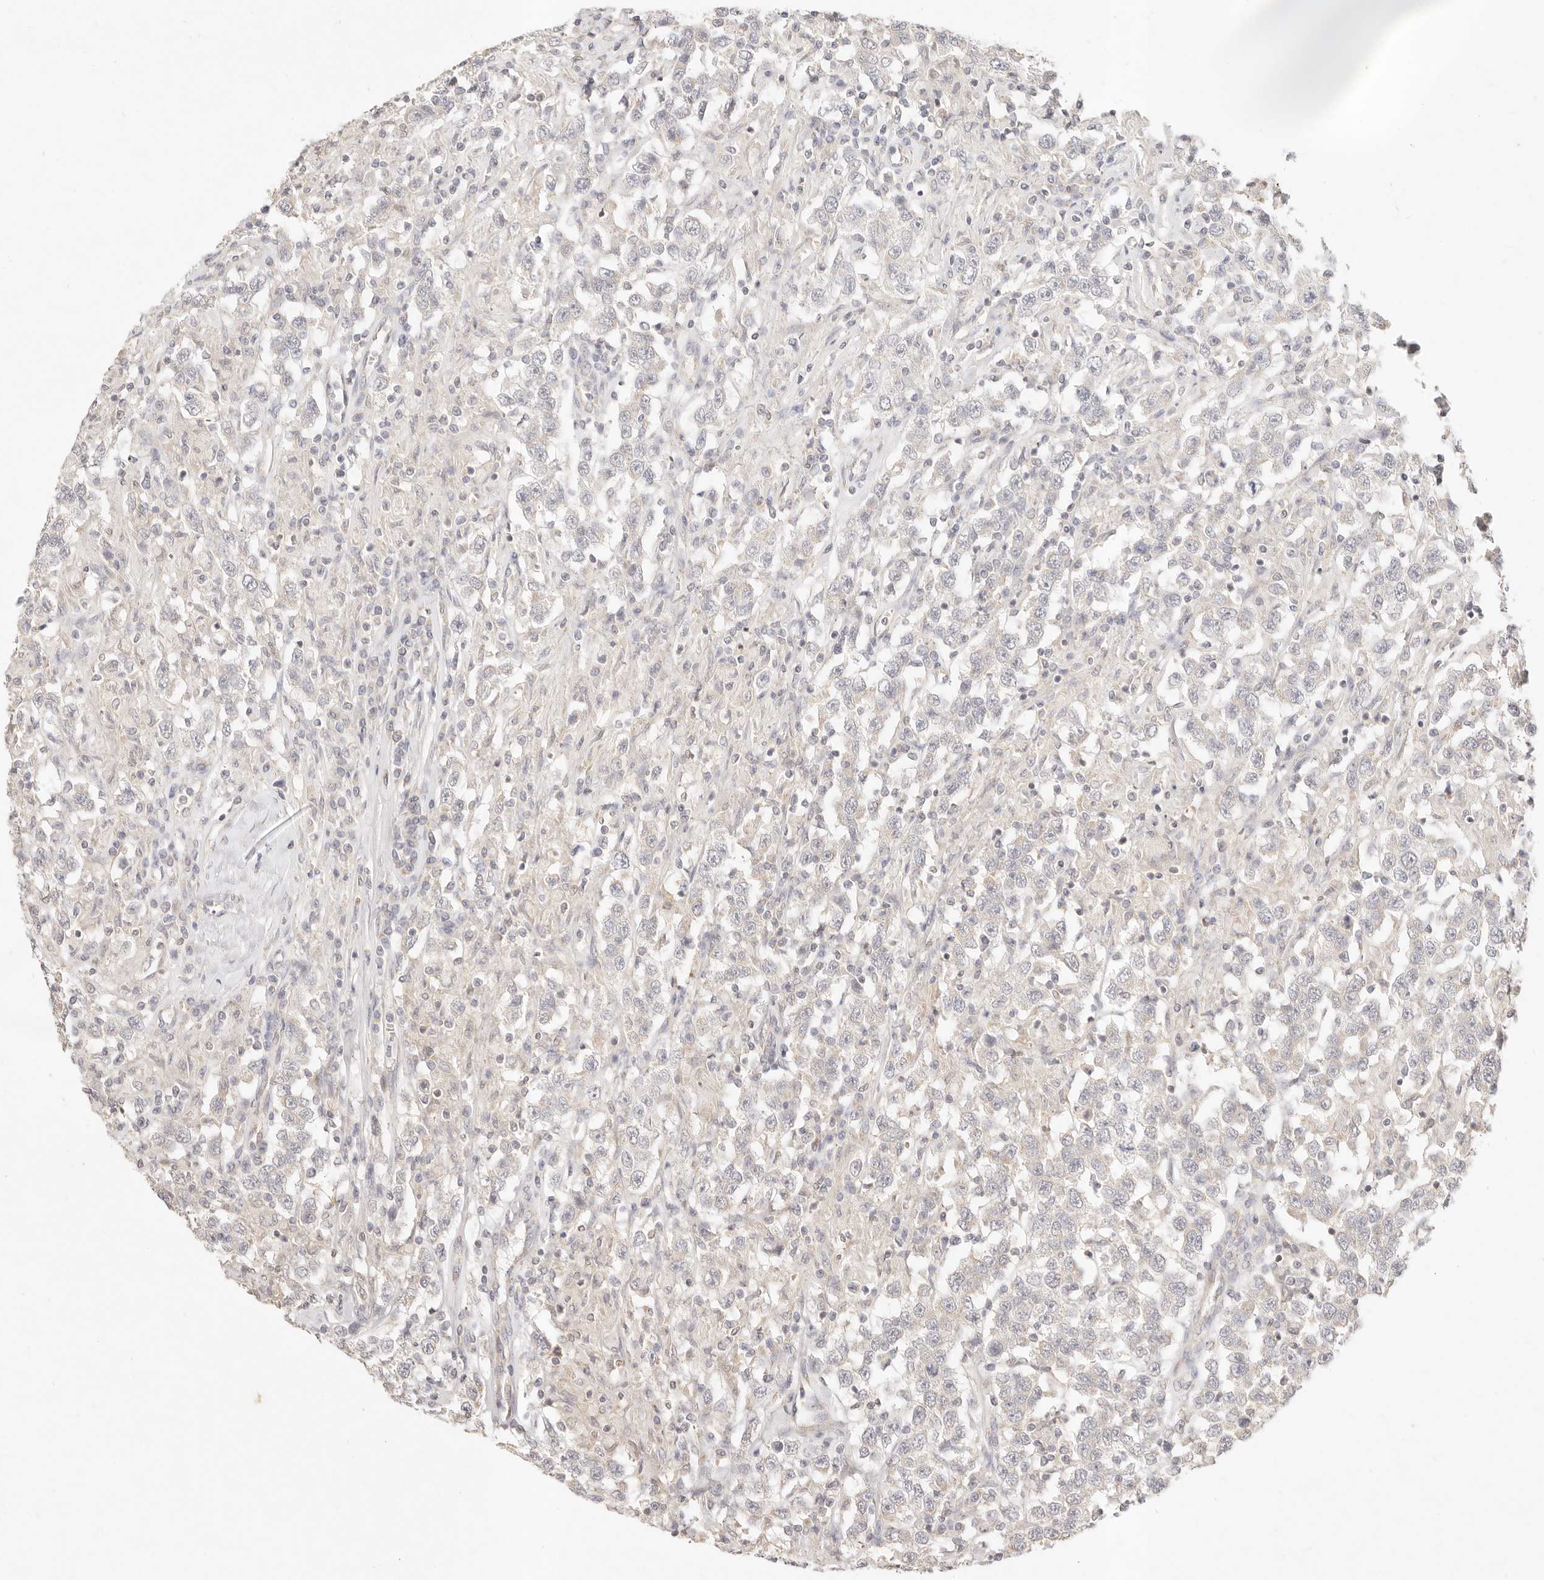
{"staining": {"intensity": "negative", "quantity": "none", "location": "none"}, "tissue": "testis cancer", "cell_type": "Tumor cells", "image_type": "cancer", "snomed": [{"axis": "morphology", "description": "Seminoma, NOS"}, {"axis": "topography", "description": "Testis"}], "caption": "Immunohistochemistry micrograph of testis cancer (seminoma) stained for a protein (brown), which shows no expression in tumor cells. (DAB immunohistochemistry (IHC) visualized using brightfield microscopy, high magnification).", "gene": "GPR156", "patient": {"sex": "male", "age": 41}}